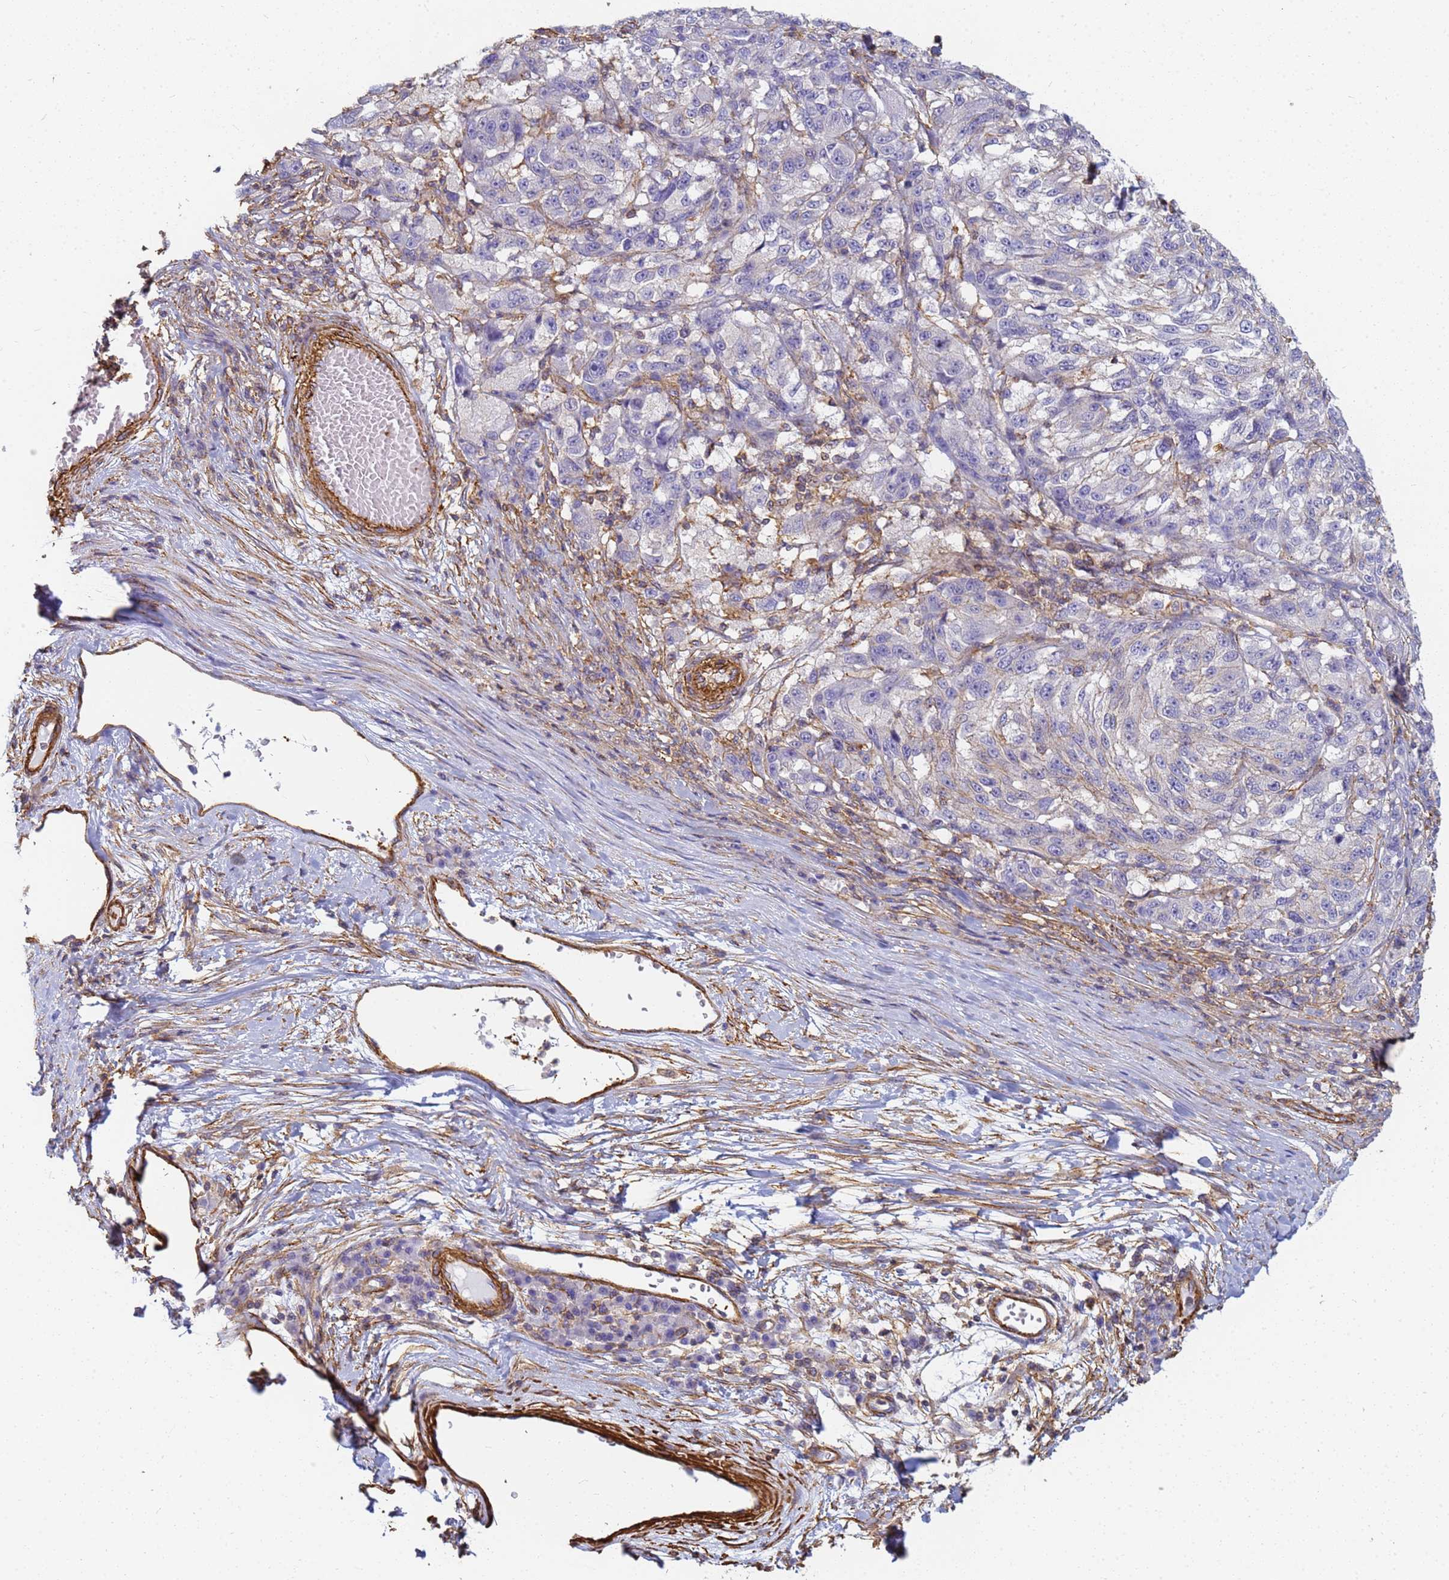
{"staining": {"intensity": "negative", "quantity": "none", "location": "none"}, "tissue": "melanoma", "cell_type": "Tumor cells", "image_type": "cancer", "snomed": [{"axis": "morphology", "description": "Malignant melanoma, NOS"}, {"axis": "topography", "description": "Skin"}], "caption": "Malignant melanoma was stained to show a protein in brown. There is no significant expression in tumor cells.", "gene": "TPM1", "patient": {"sex": "male", "age": 53}}